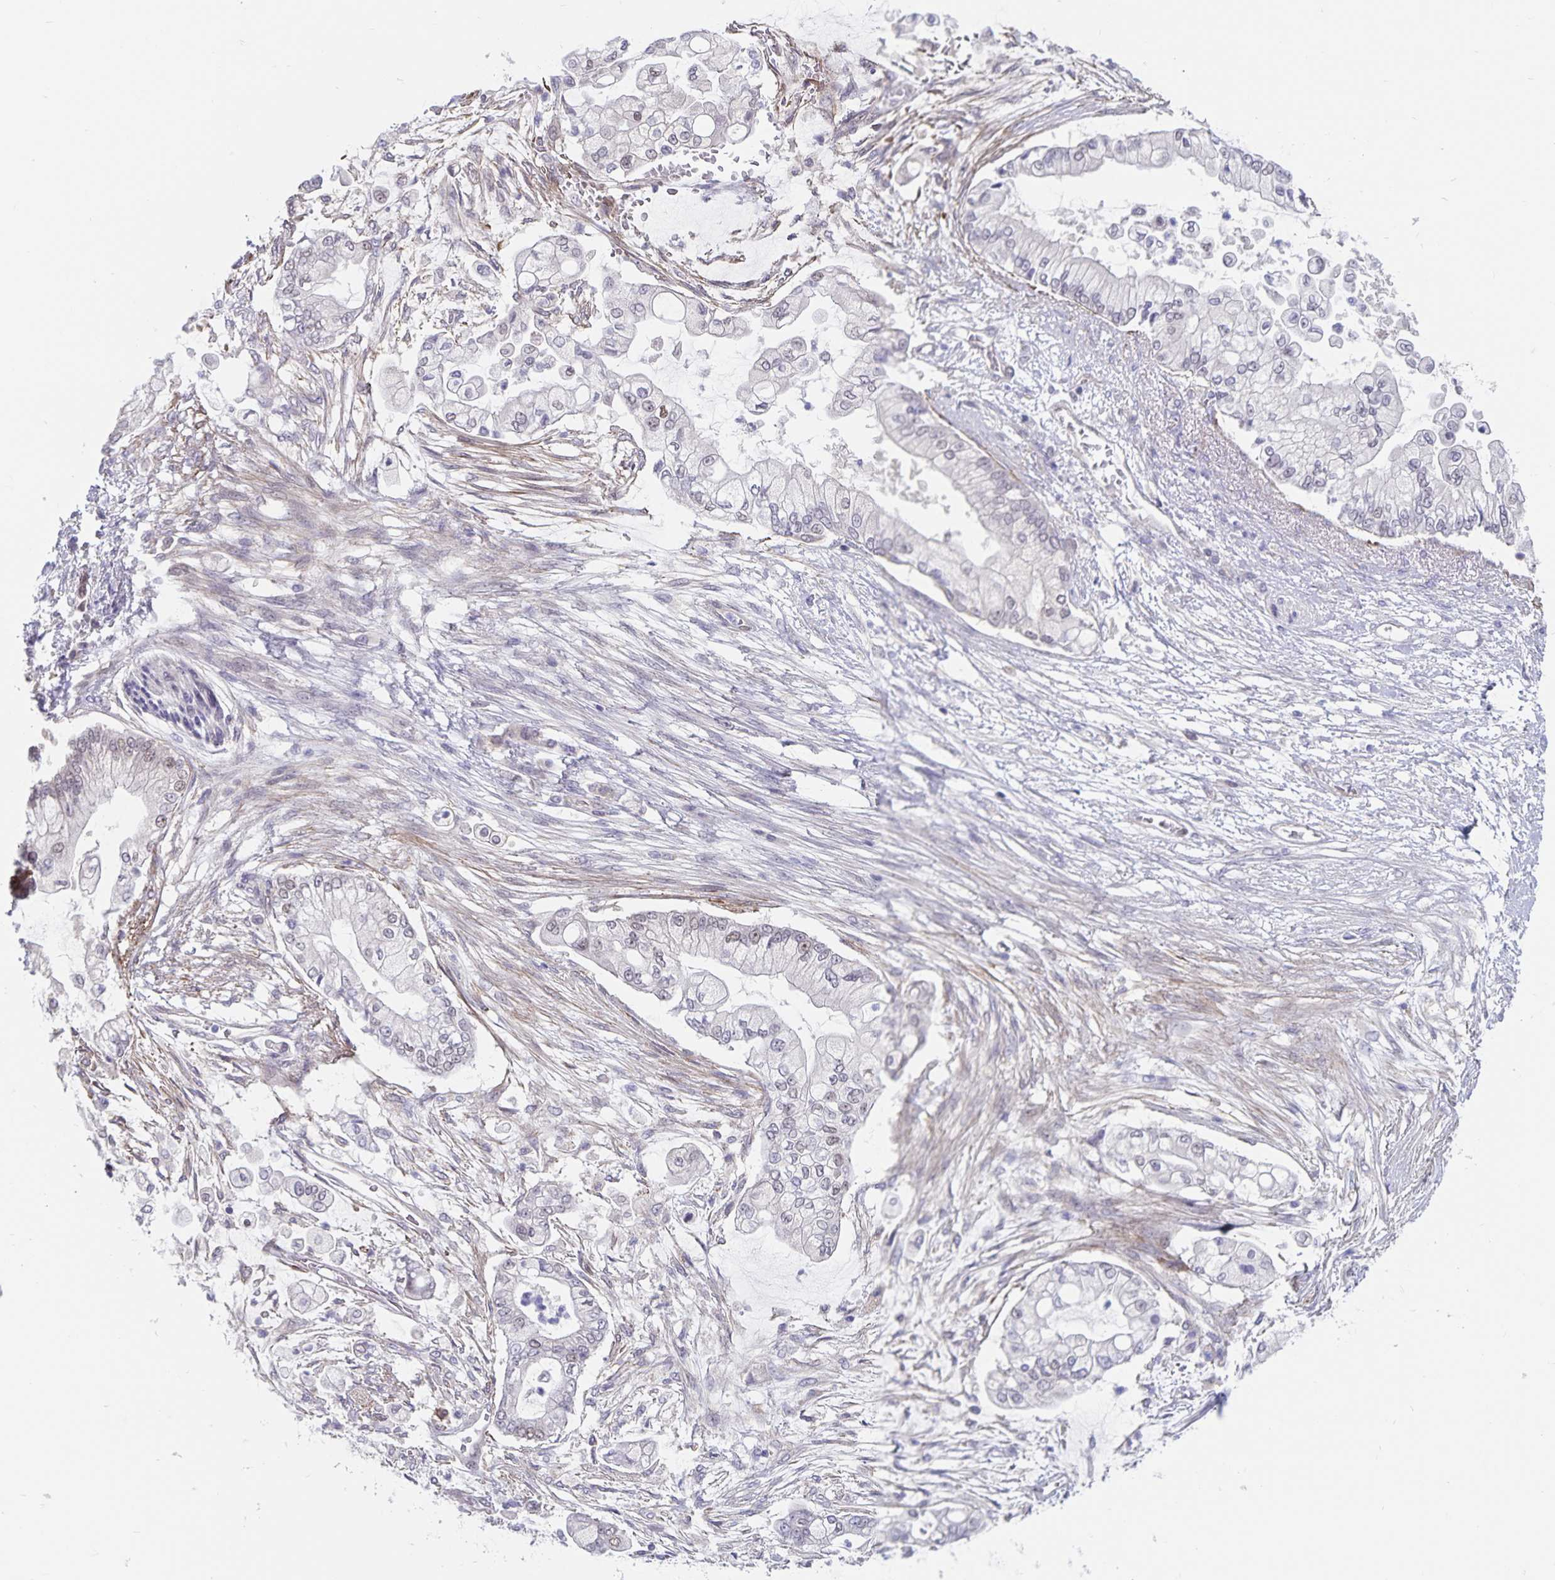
{"staining": {"intensity": "negative", "quantity": "none", "location": "none"}, "tissue": "pancreatic cancer", "cell_type": "Tumor cells", "image_type": "cancer", "snomed": [{"axis": "morphology", "description": "Adenocarcinoma, NOS"}, {"axis": "topography", "description": "Pancreas"}], "caption": "The histopathology image shows no significant expression in tumor cells of pancreatic adenocarcinoma. (IHC, brightfield microscopy, high magnification).", "gene": "BAG6", "patient": {"sex": "female", "age": 69}}